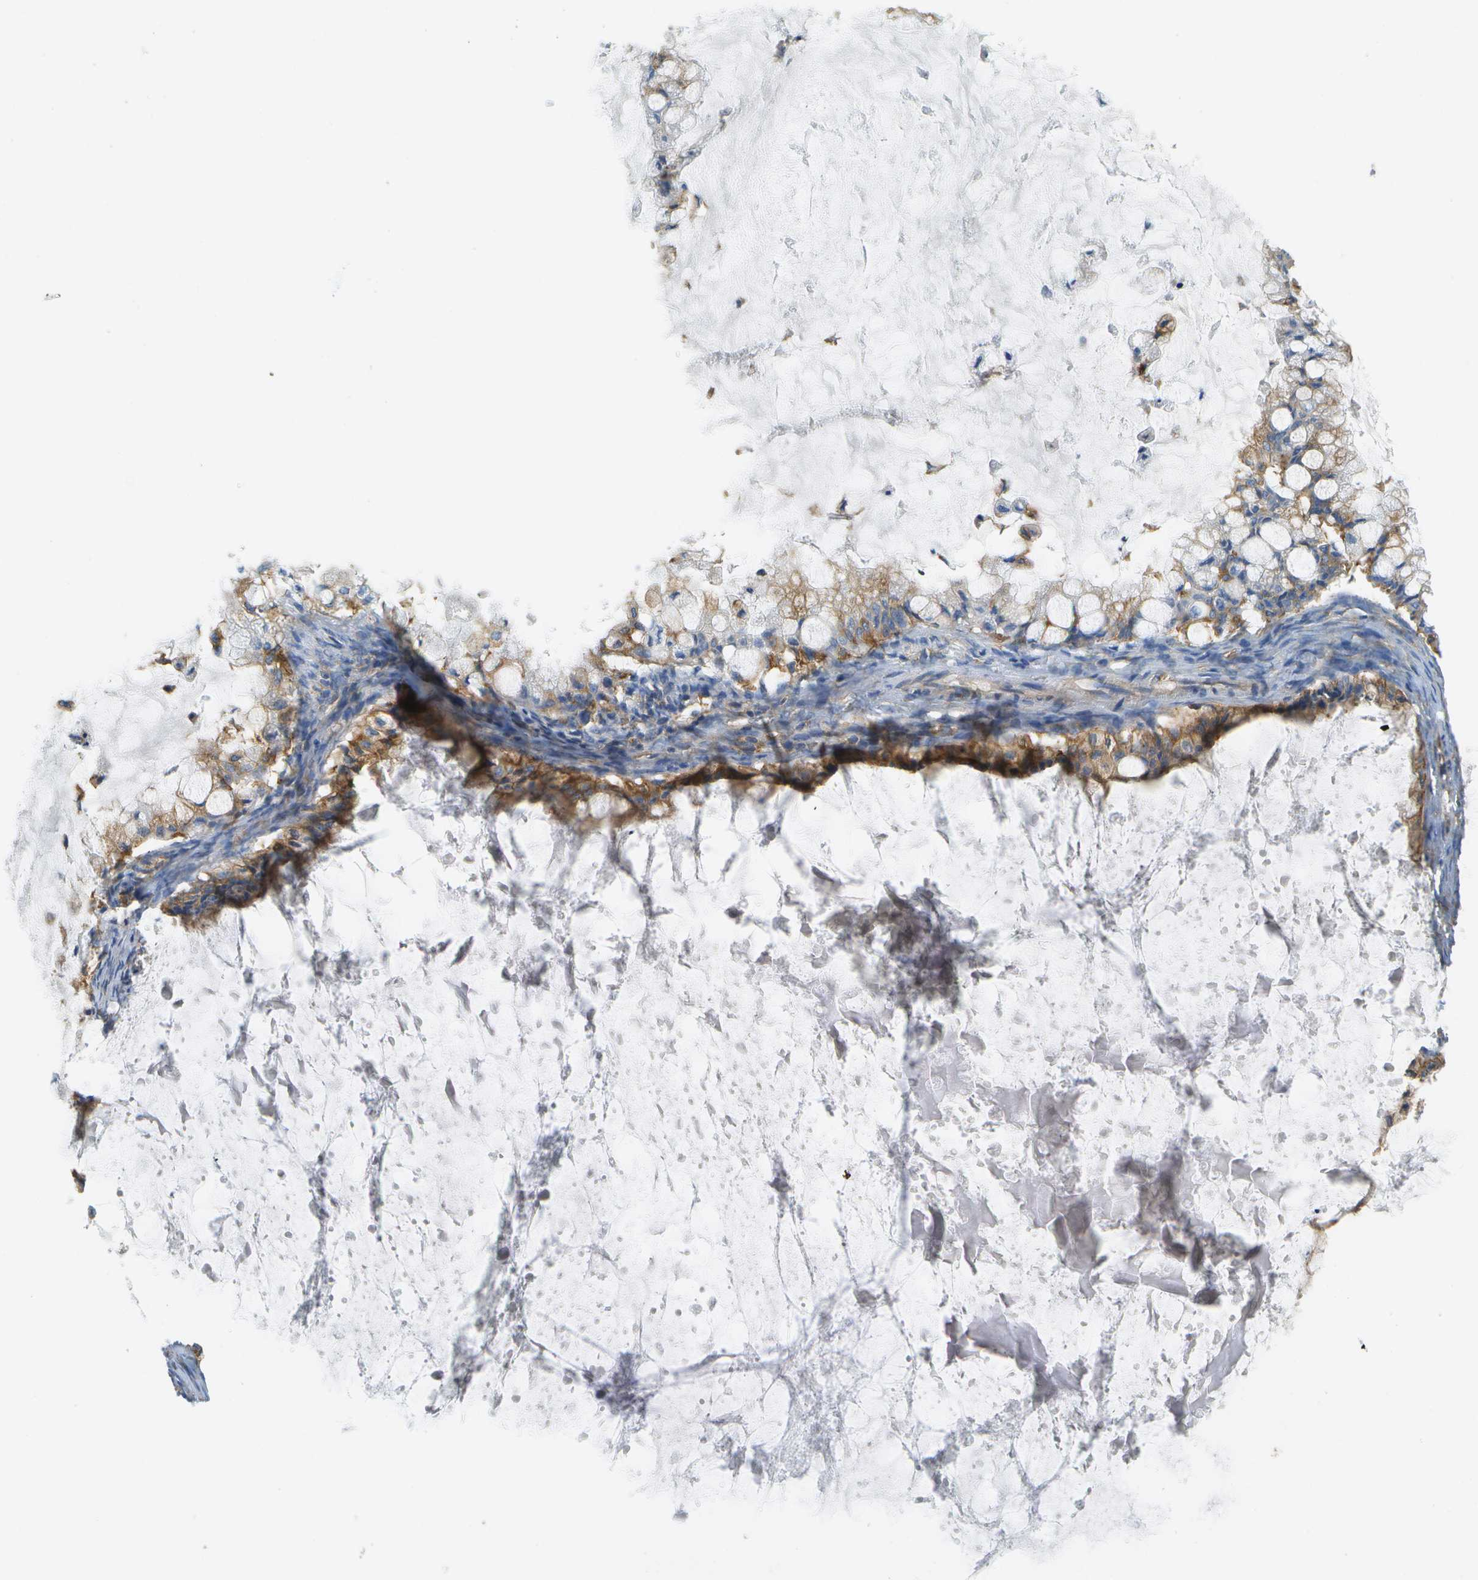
{"staining": {"intensity": "moderate", "quantity": ">75%", "location": "cytoplasmic/membranous"}, "tissue": "ovarian cancer", "cell_type": "Tumor cells", "image_type": "cancer", "snomed": [{"axis": "morphology", "description": "Cystadenocarcinoma, mucinous, NOS"}, {"axis": "topography", "description": "Ovary"}], "caption": "Moderate cytoplasmic/membranous expression for a protein is appreciated in approximately >75% of tumor cells of ovarian cancer using immunohistochemistry.", "gene": "CLTC", "patient": {"sex": "female", "age": 57}}